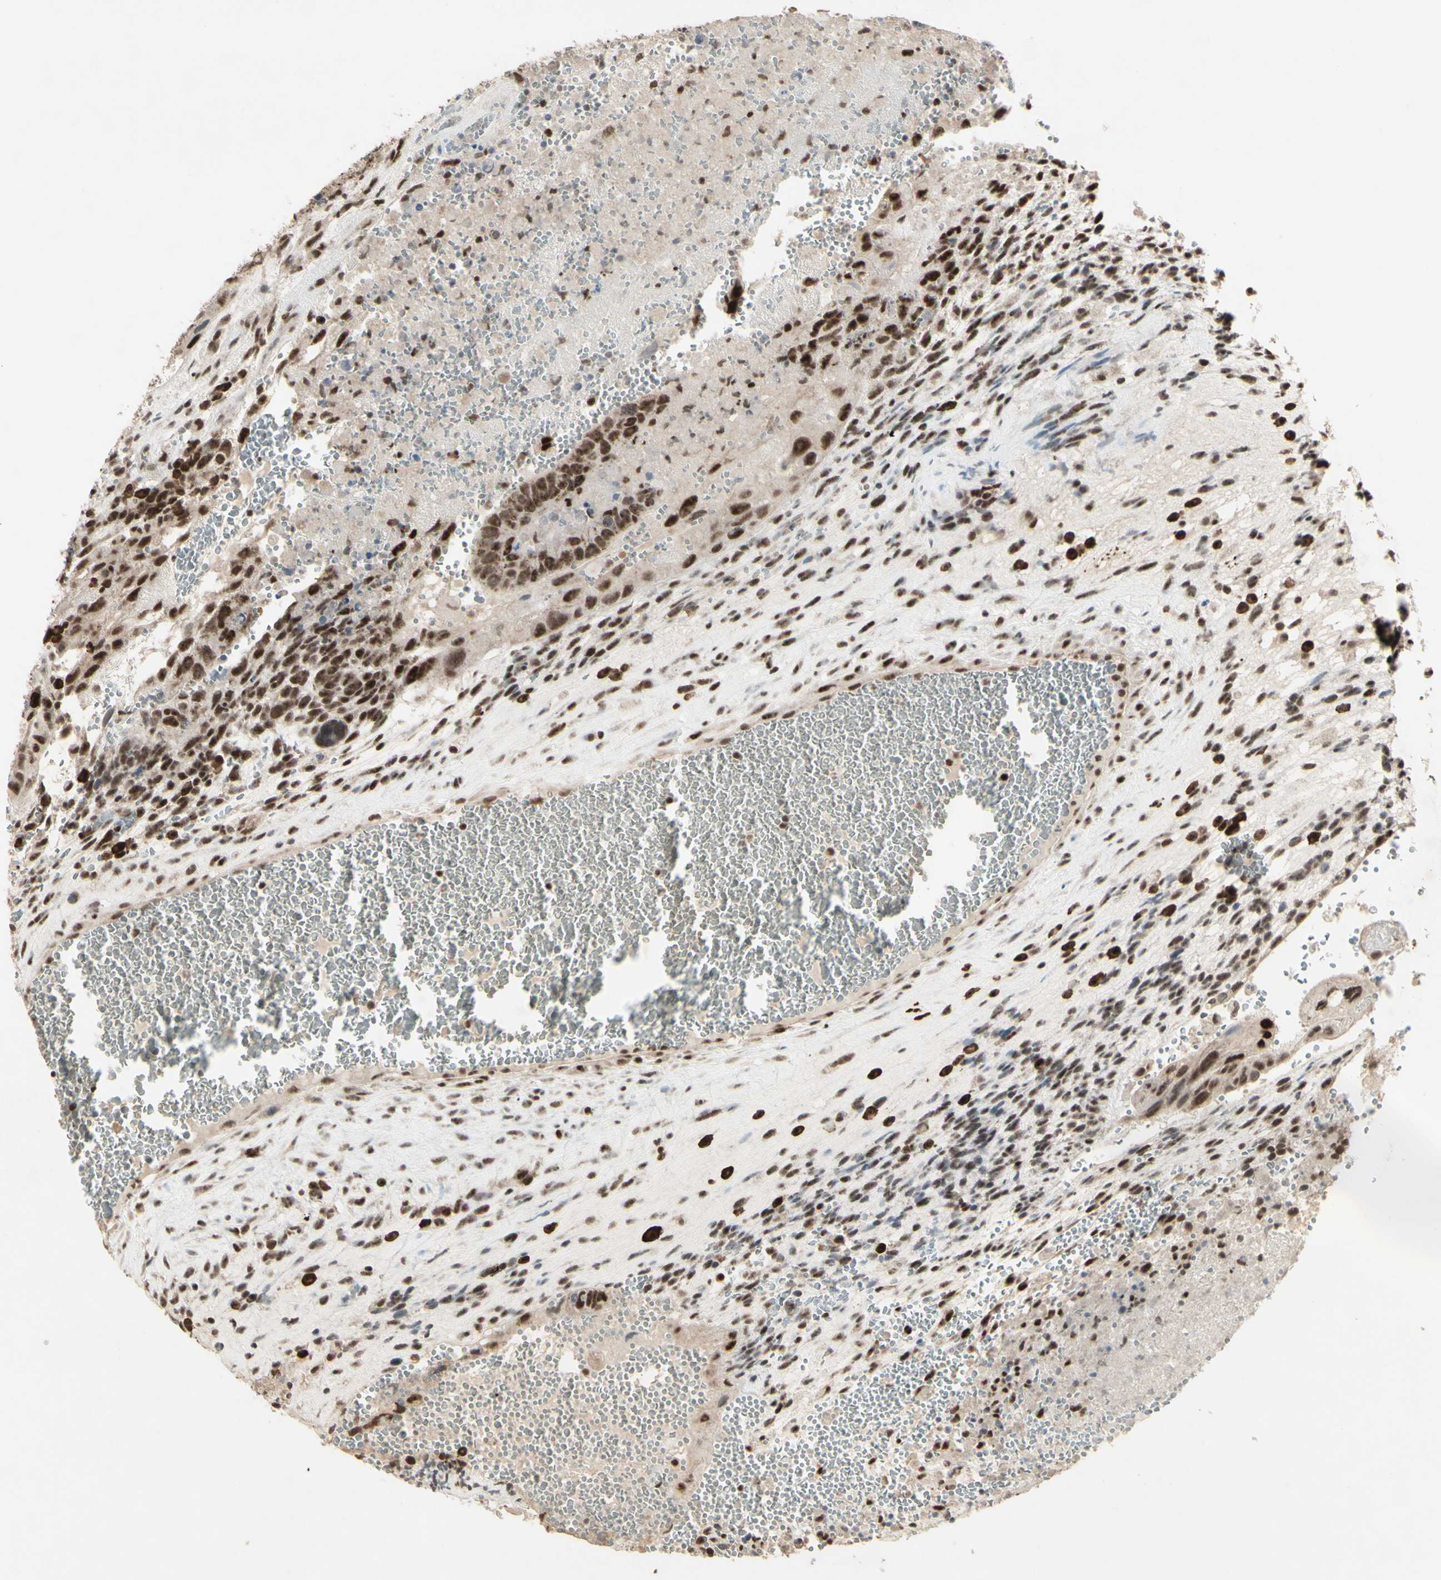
{"staining": {"intensity": "strong", "quantity": "<25%", "location": "nuclear"}, "tissue": "testis cancer", "cell_type": "Tumor cells", "image_type": "cancer", "snomed": [{"axis": "morphology", "description": "Seminoma, NOS"}, {"axis": "morphology", "description": "Carcinoma, Embryonal, NOS"}, {"axis": "topography", "description": "Testis"}], "caption": "About <25% of tumor cells in human testis cancer show strong nuclear protein positivity as visualized by brown immunohistochemical staining.", "gene": "CCNT1", "patient": {"sex": "male", "age": 52}}